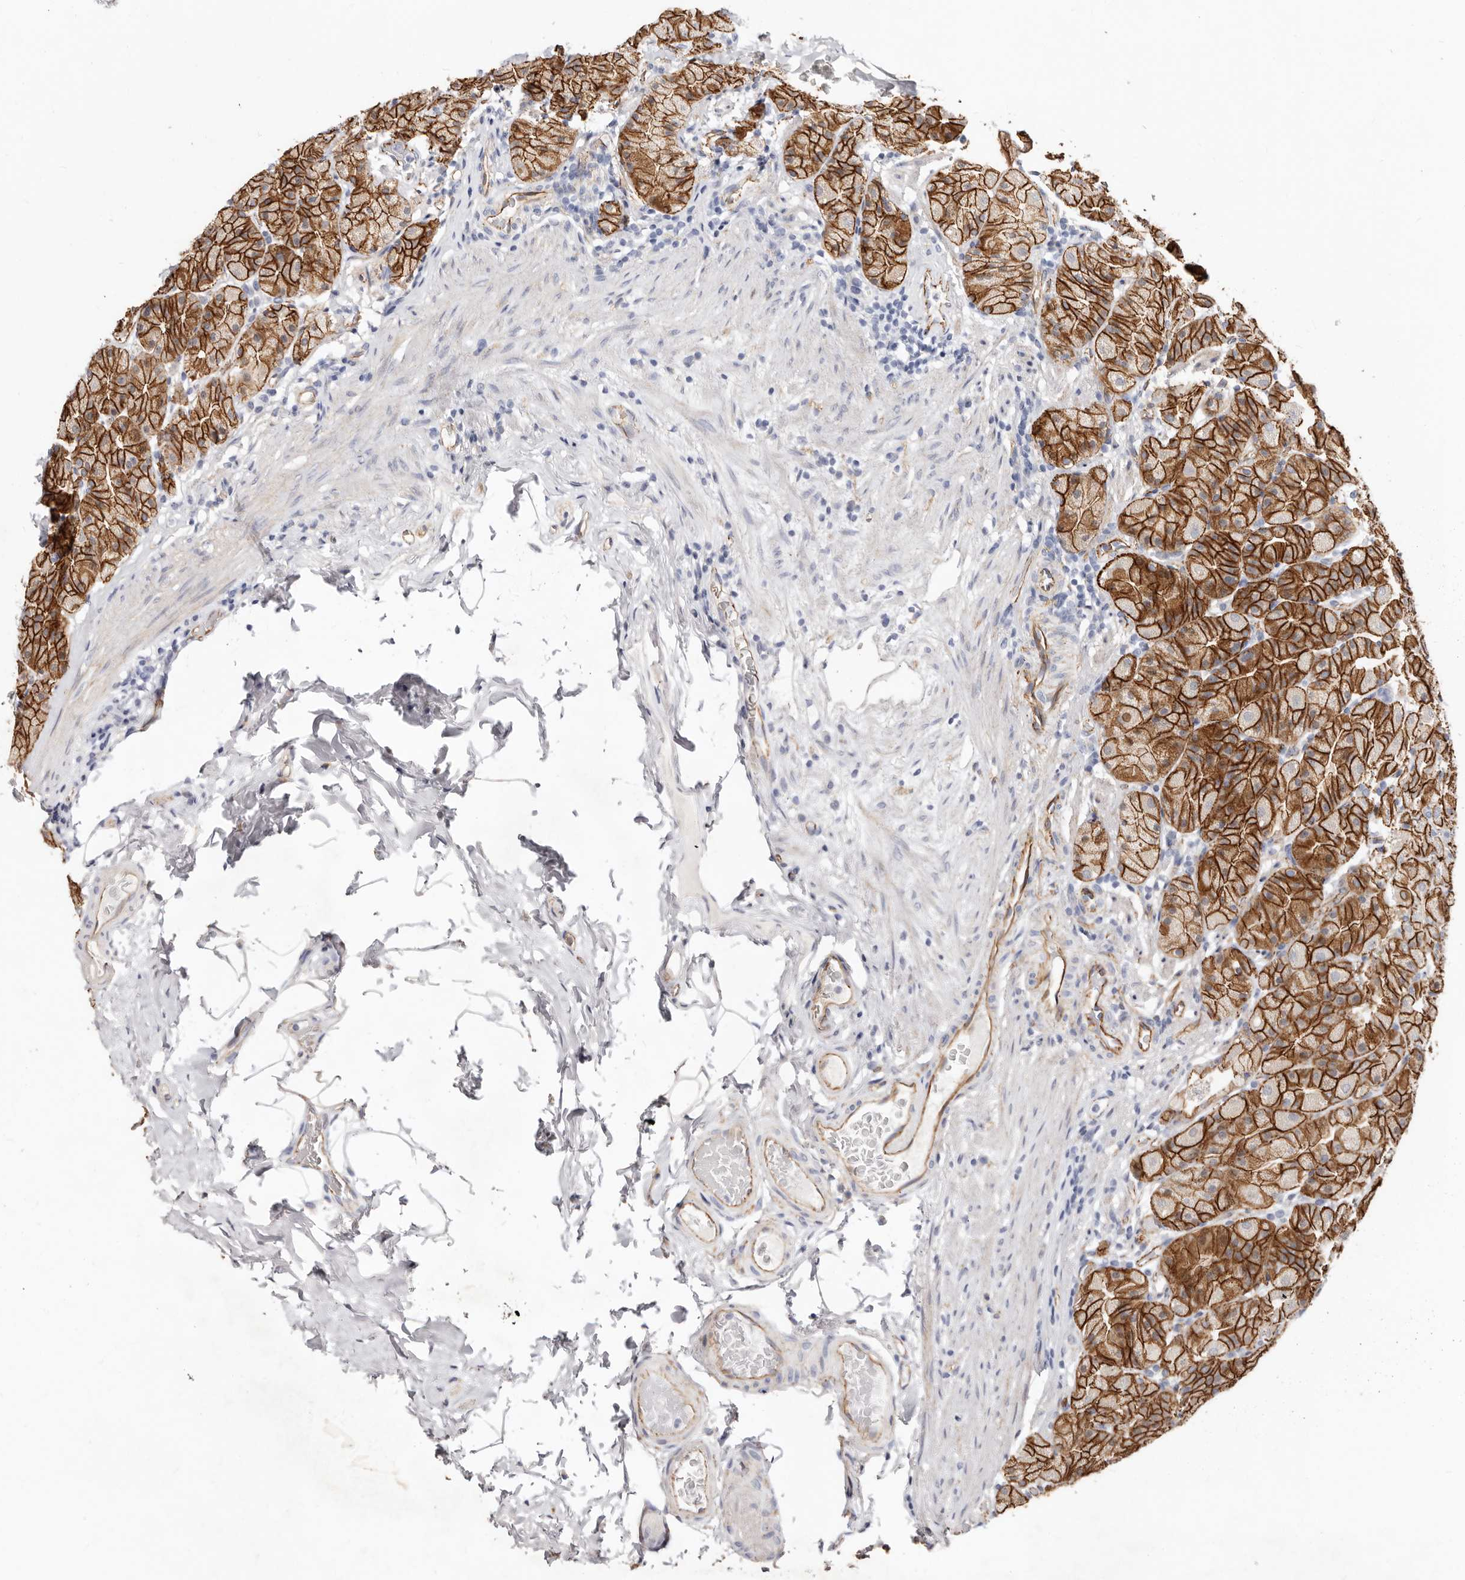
{"staining": {"intensity": "strong", "quantity": ">75%", "location": "cytoplasmic/membranous"}, "tissue": "stomach", "cell_type": "Glandular cells", "image_type": "normal", "snomed": [{"axis": "morphology", "description": "Normal tissue, NOS"}, {"axis": "topography", "description": "Stomach, upper"}], "caption": "Immunohistochemistry (IHC) of normal stomach shows high levels of strong cytoplasmic/membranous positivity in about >75% of glandular cells. (Brightfield microscopy of DAB IHC at high magnification).", "gene": "CTNNB1", "patient": {"sex": "male", "age": 68}}